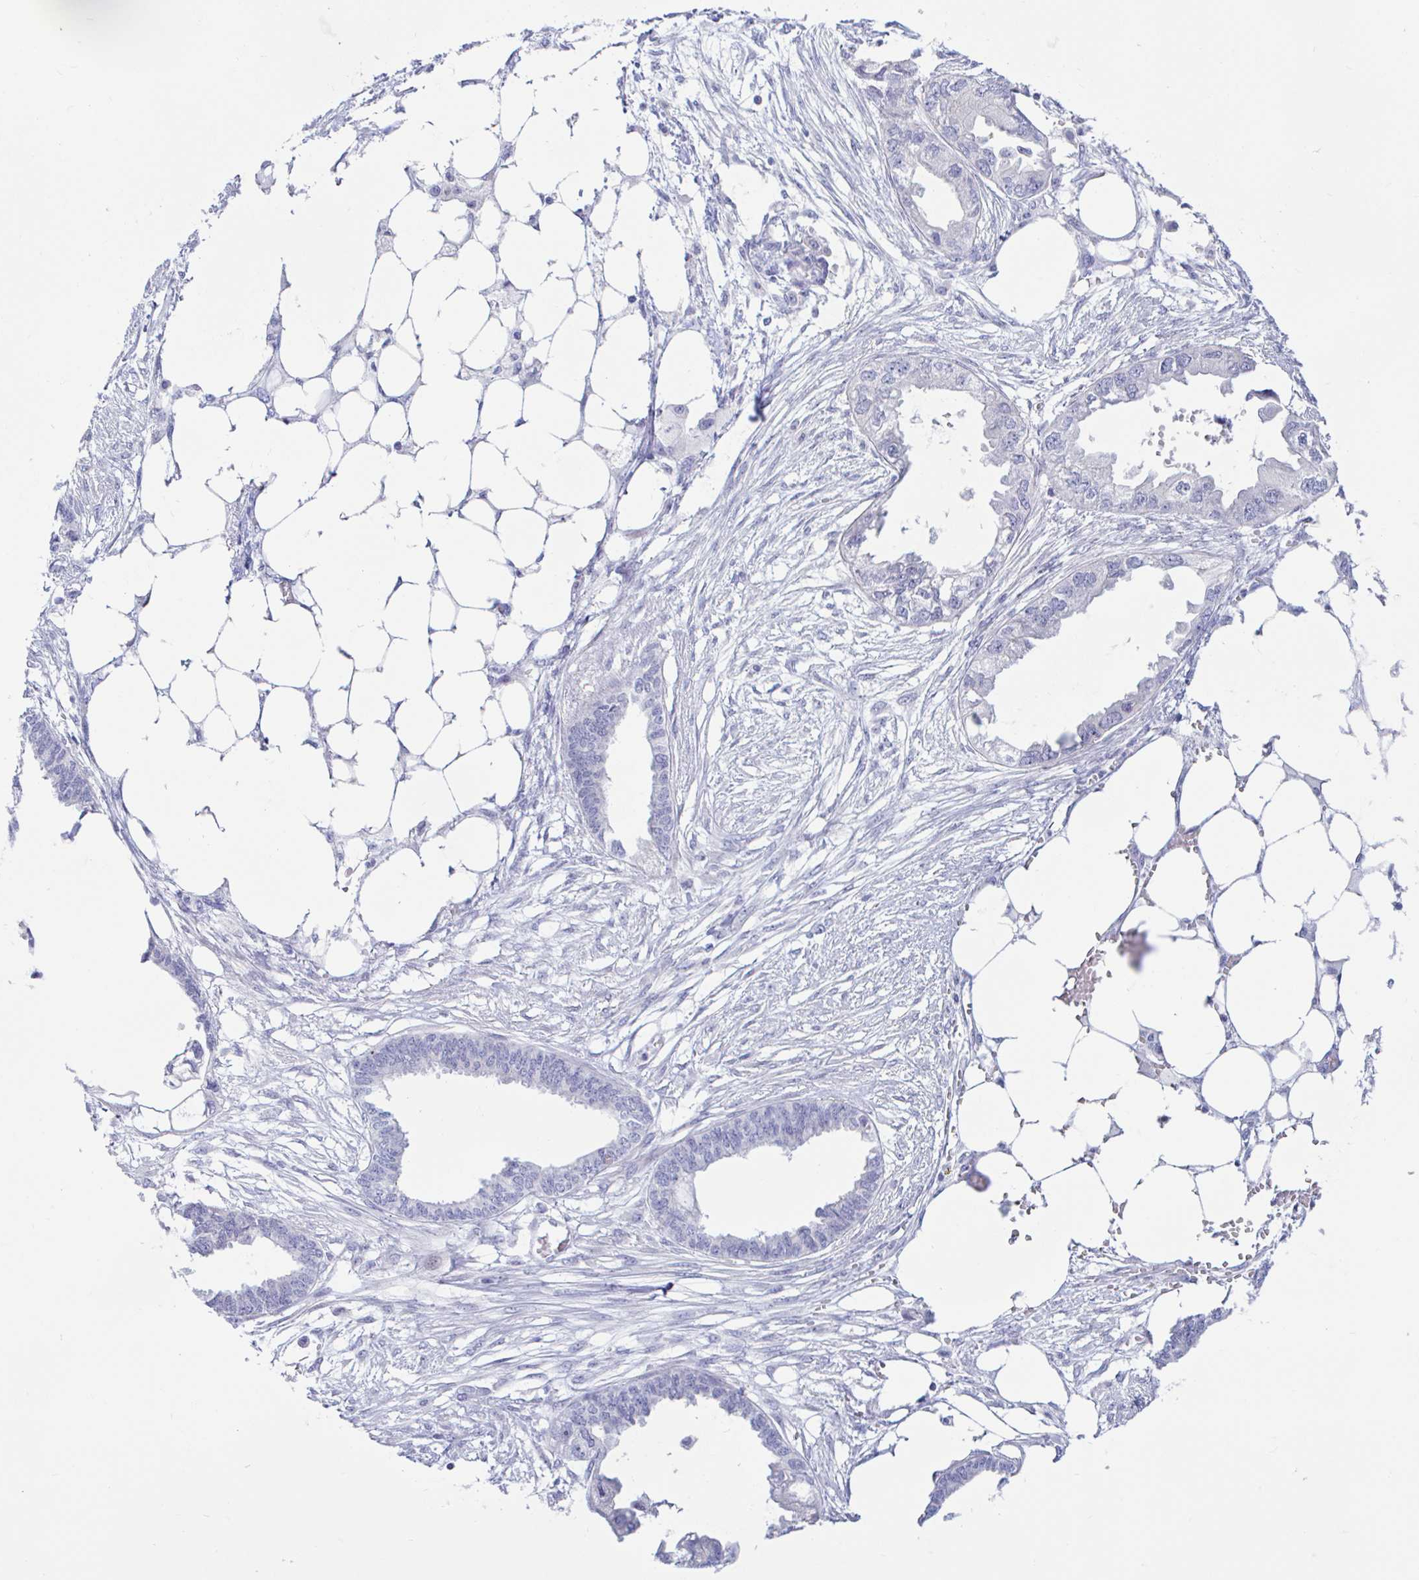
{"staining": {"intensity": "negative", "quantity": "none", "location": "none"}, "tissue": "endometrial cancer", "cell_type": "Tumor cells", "image_type": "cancer", "snomed": [{"axis": "morphology", "description": "Adenocarcinoma, NOS"}, {"axis": "morphology", "description": "Adenocarcinoma, metastatic, NOS"}, {"axis": "topography", "description": "Adipose tissue"}, {"axis": "topography", "description": "Endometrium"}], "caption": "Photomicrograph shows no protein expression in tumor cells of endometrial cancer tissue.", "gene": "NBPF3", "patient": {"sex": "female", "age": 67}}